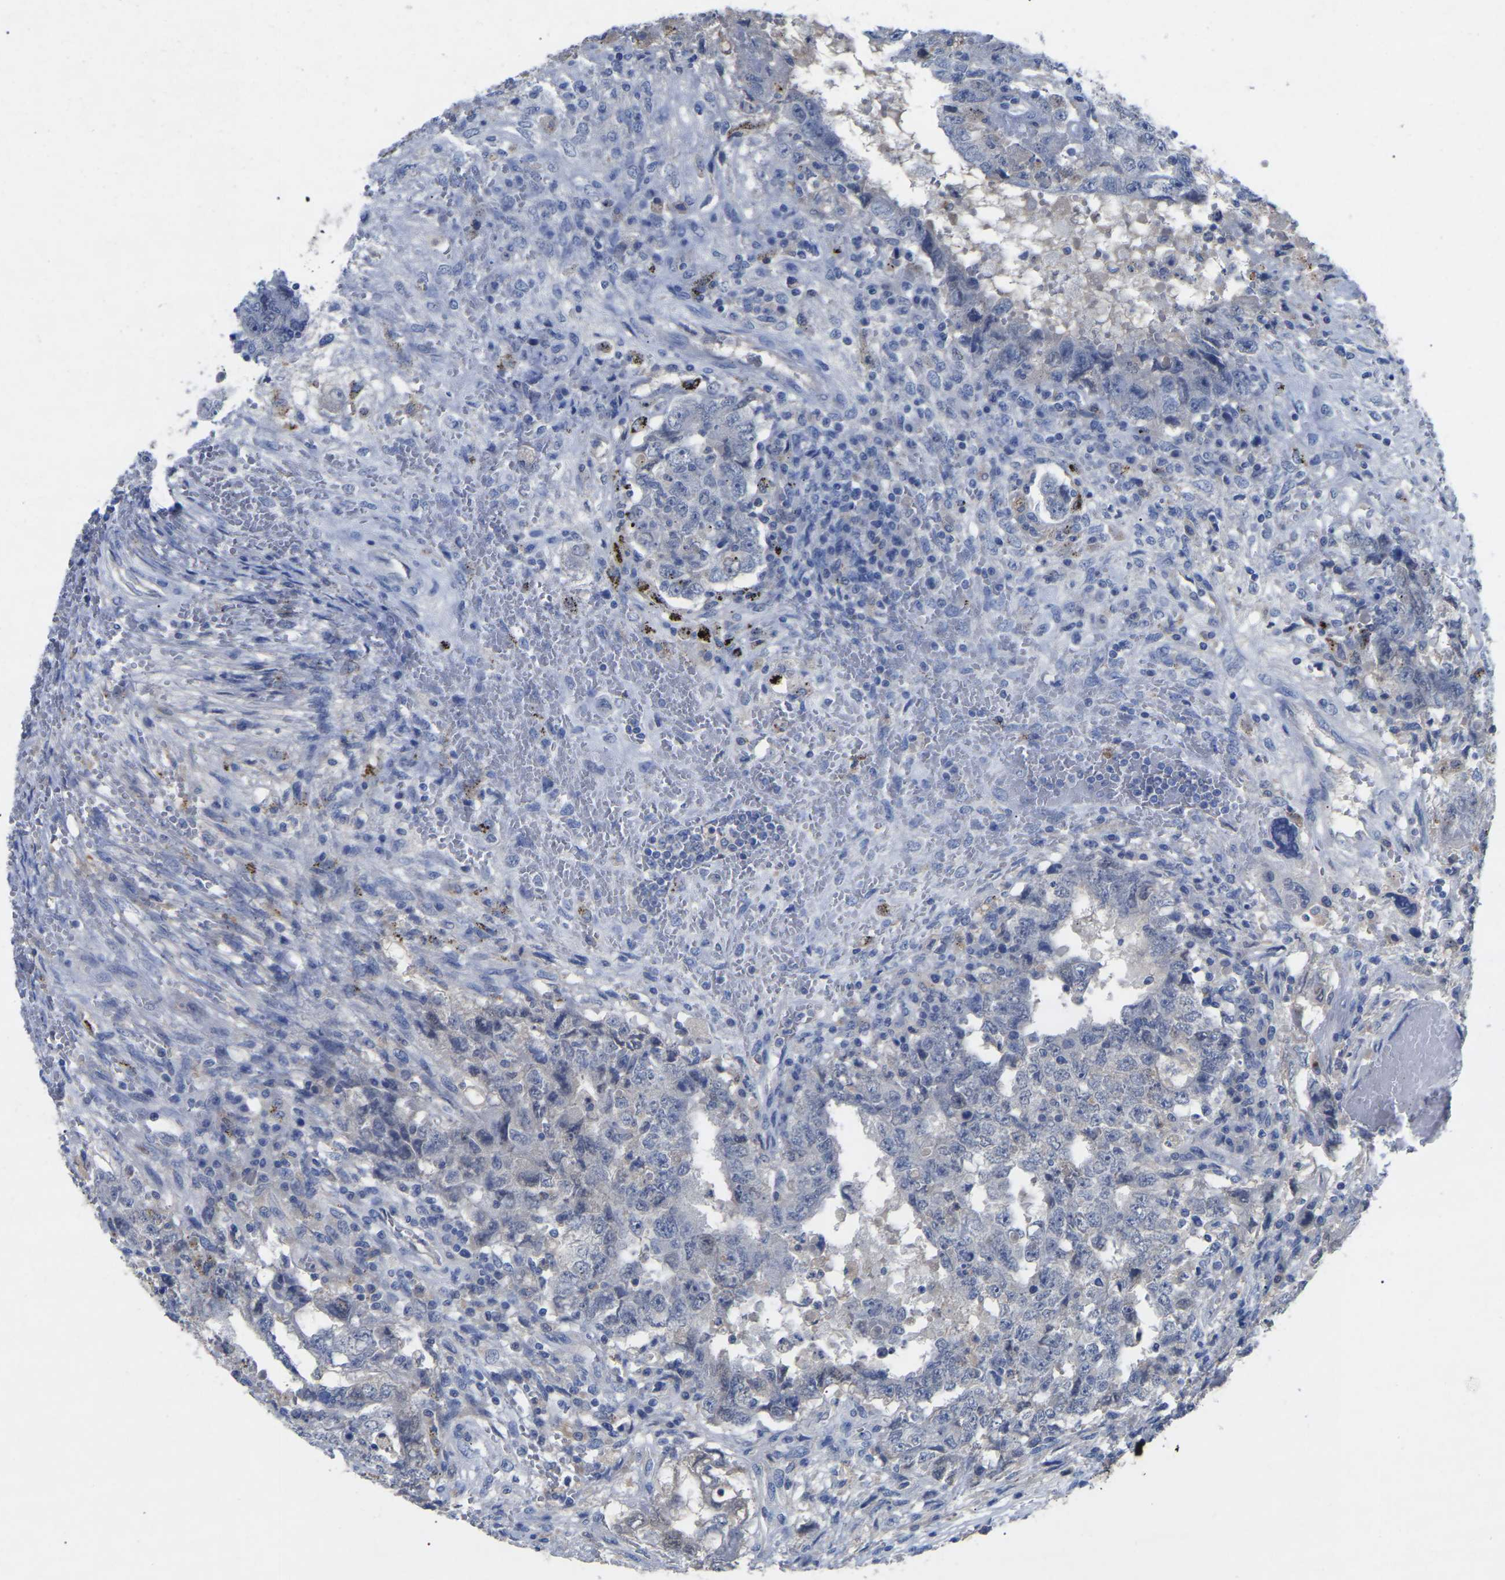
{"staining": {"intensity": "negative", "quantity": "none", "location": "none"}, "tissue": "testis cancer", "cell_type": "Tumor cells", "image_type": "cancer", "snomed": [{"axis": "morphology", "description": "Carcinoma, Embryonal, NOS"}, {"axis": "topography", "description": "Testis"}], "caption": "Histopathology image shows no protein positivity in tumor cells of embryonal carcinoma (testis) tissue. (DAB (3,3'-diaminobenzidine) IHC with hematoxylin counter stain).", "gene": "SMPD2", "patient": {"sex": "male", "age": 26}}